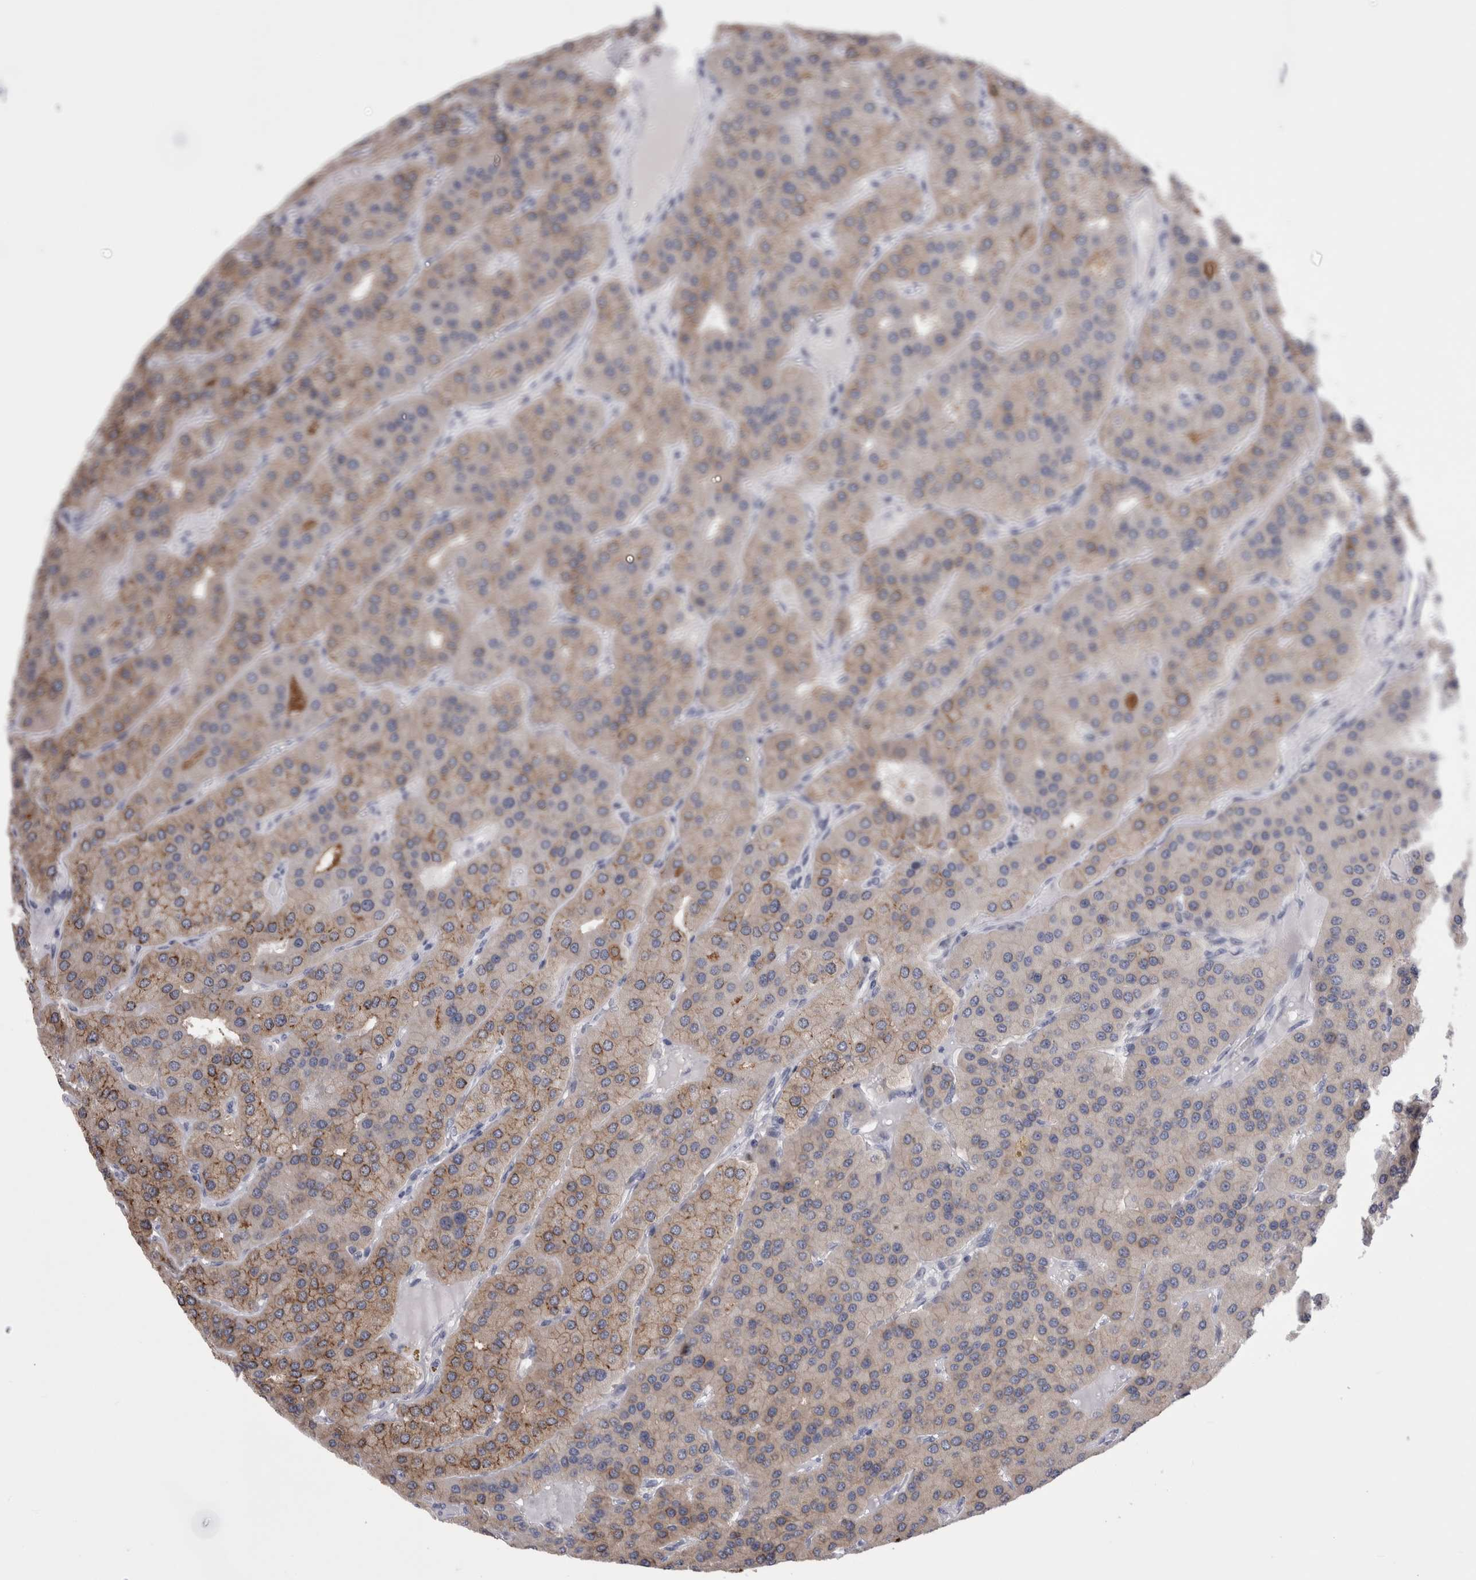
{"staining": {"intensity": "strong", "quantity": ">75%", "location": "cytoplasmic/membranous"}, "tissue": "parathyroid gland", "cell_type": "Glandular cells", "image_type": "normal", "snomed": [{"axis": "morphology", "description": "Normal tissue, NOS"}, {"axis": "morphology", "description": "Adenoma, NOS"}, {"axis": "topography", "description": "Parathyroid gland"}], "caption": "The image demonstrates staining of normal parathyroid gland, revealing strong cytoplasmic/membranous protein positivity (brown color) within glandular cells.", "gene": "DCTN6", "patient": {"sex": "female", "age": 86}}